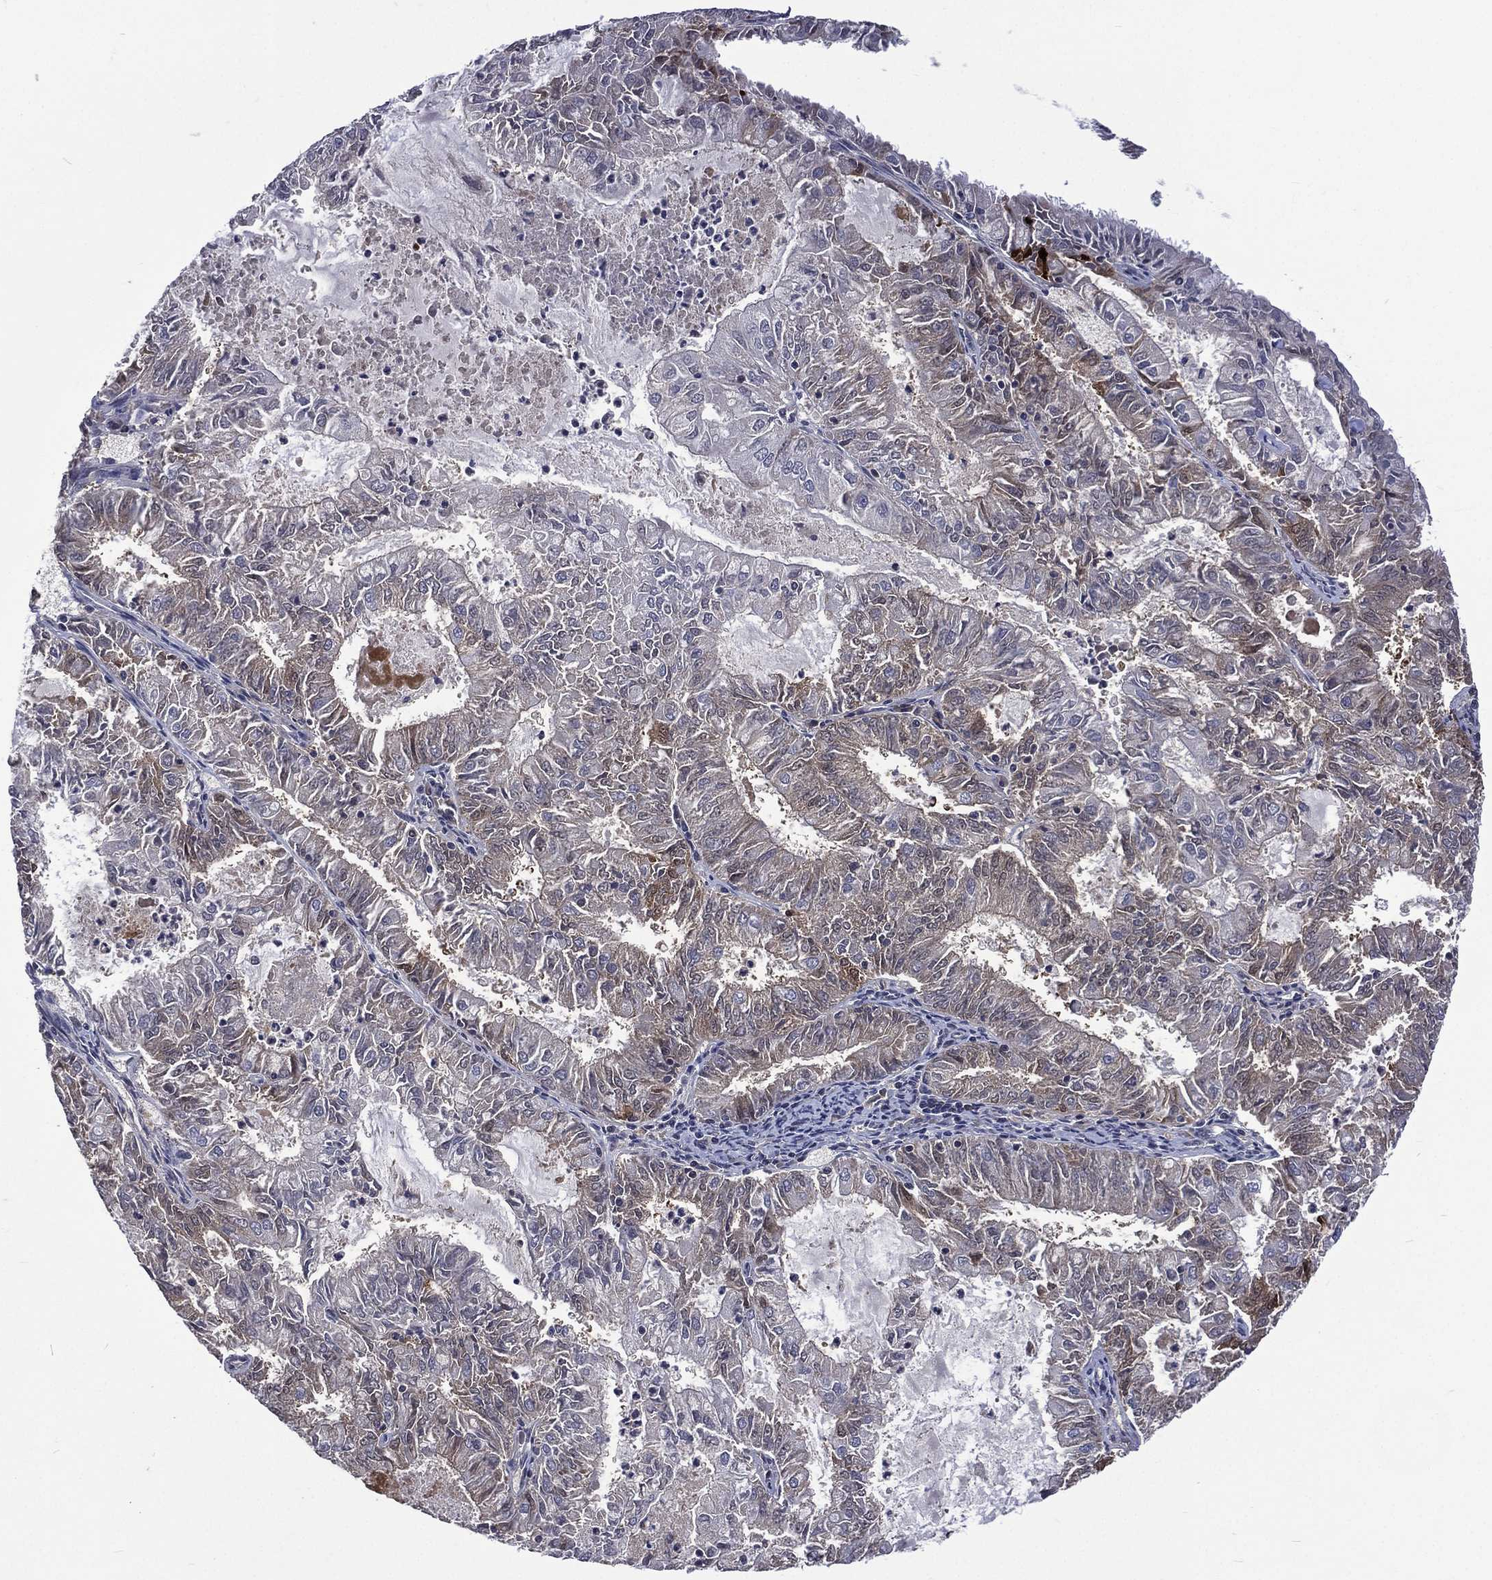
{"staining": {"intensity": "negative", "quantity": "none", "location": "none"}, "tissue": "endometrial cancer", "cell_type": "Tumor cells", "image_type": "cancer", "snomed": [{"axis": "morphology", "description": "Adenocarcinoma, NOS"}, {"axis": "topography", "description": "Endometrium"}], "caption": "Immunohistochemical staining of endometrial cancer (adenocarcinoma) exhibits no significant expression in tumor cells.", "gene": "MTAP", "patient": {"sex": "female", "age": 57}}